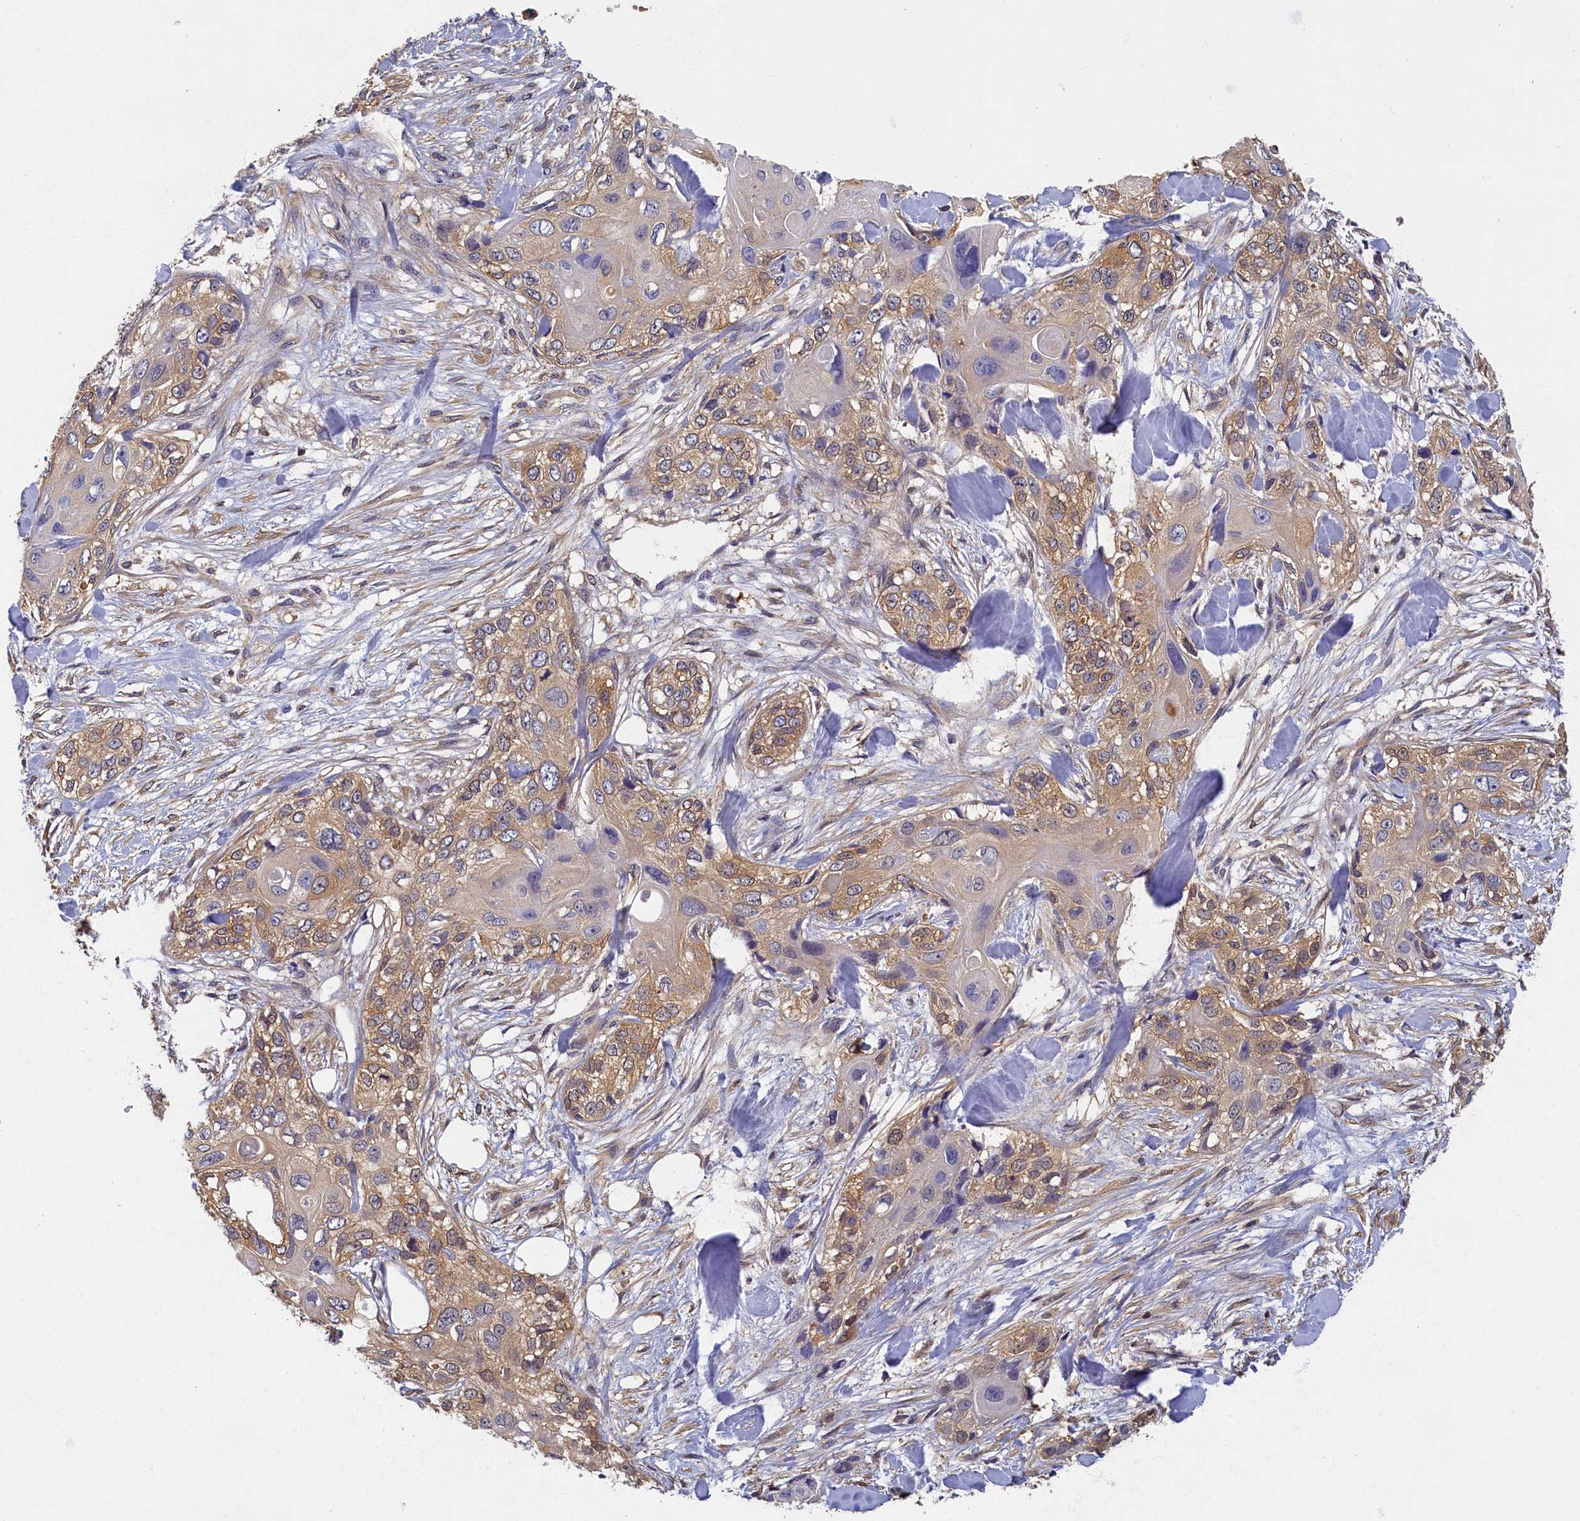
{"staining": {"intensity": "moderate", "quantity": "25%-75%", "location": "cytoplasmic/membranous"}, "tissue": "skin cancer", "cell_type": "Tumor cells", "image_type": "cancer", "snomed": [{"axis": "morphology", "description": "Normal tissue, NOS"}, {"axis": "morphology", "description": "Squamous cell carcinoma, NOS"}, {"axis": "topography", "description": "Skin"}], "caption": "Immunohistochemical staining of skin squamous cell carcinoma displays medium levels of moderate cytoplasmic/membranous positivity in approximately 25%-75% of tumor cells.", "gene": "TBCB", "patient": {"sex": "male", "age": 72}}